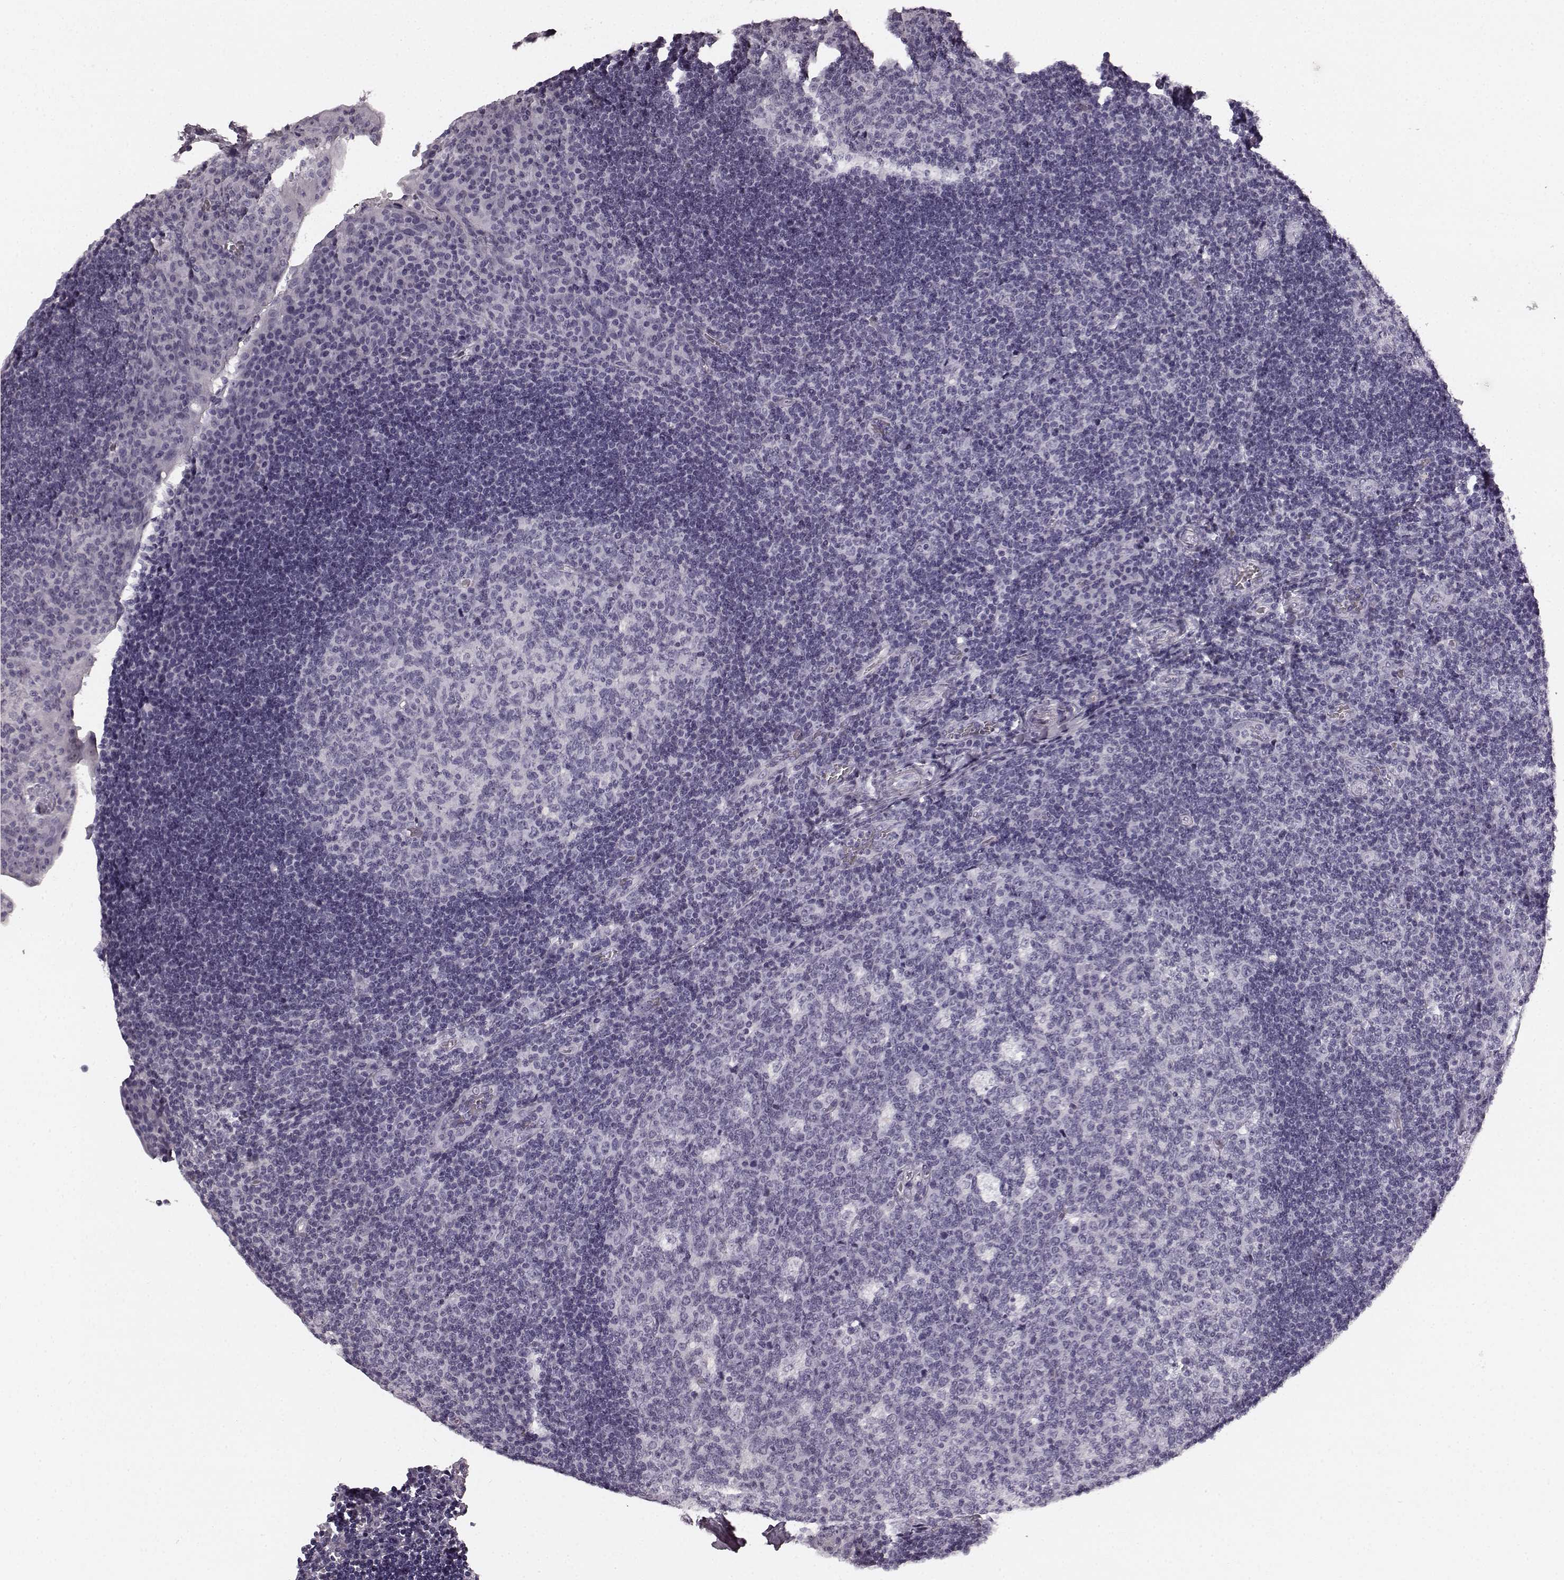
{"staining": {"intensity": "negative", "quantity": "none", "location": "none"}, "tissue": "tonsil", "cell_type": "Germinal center cells", "image_type": "normal", "snomed": [{"axis": "morphology", "description": "Normal tissue, NOS"}, {"axis": "topography", "description": "Tonsil"}], "caption": "Human tonsil stained for a protein using immunohistochemistry exhibits no positivity in germinal center cells.", "gene": "TMPRSS15", "patient": {"sex": "male", "age": 17}}